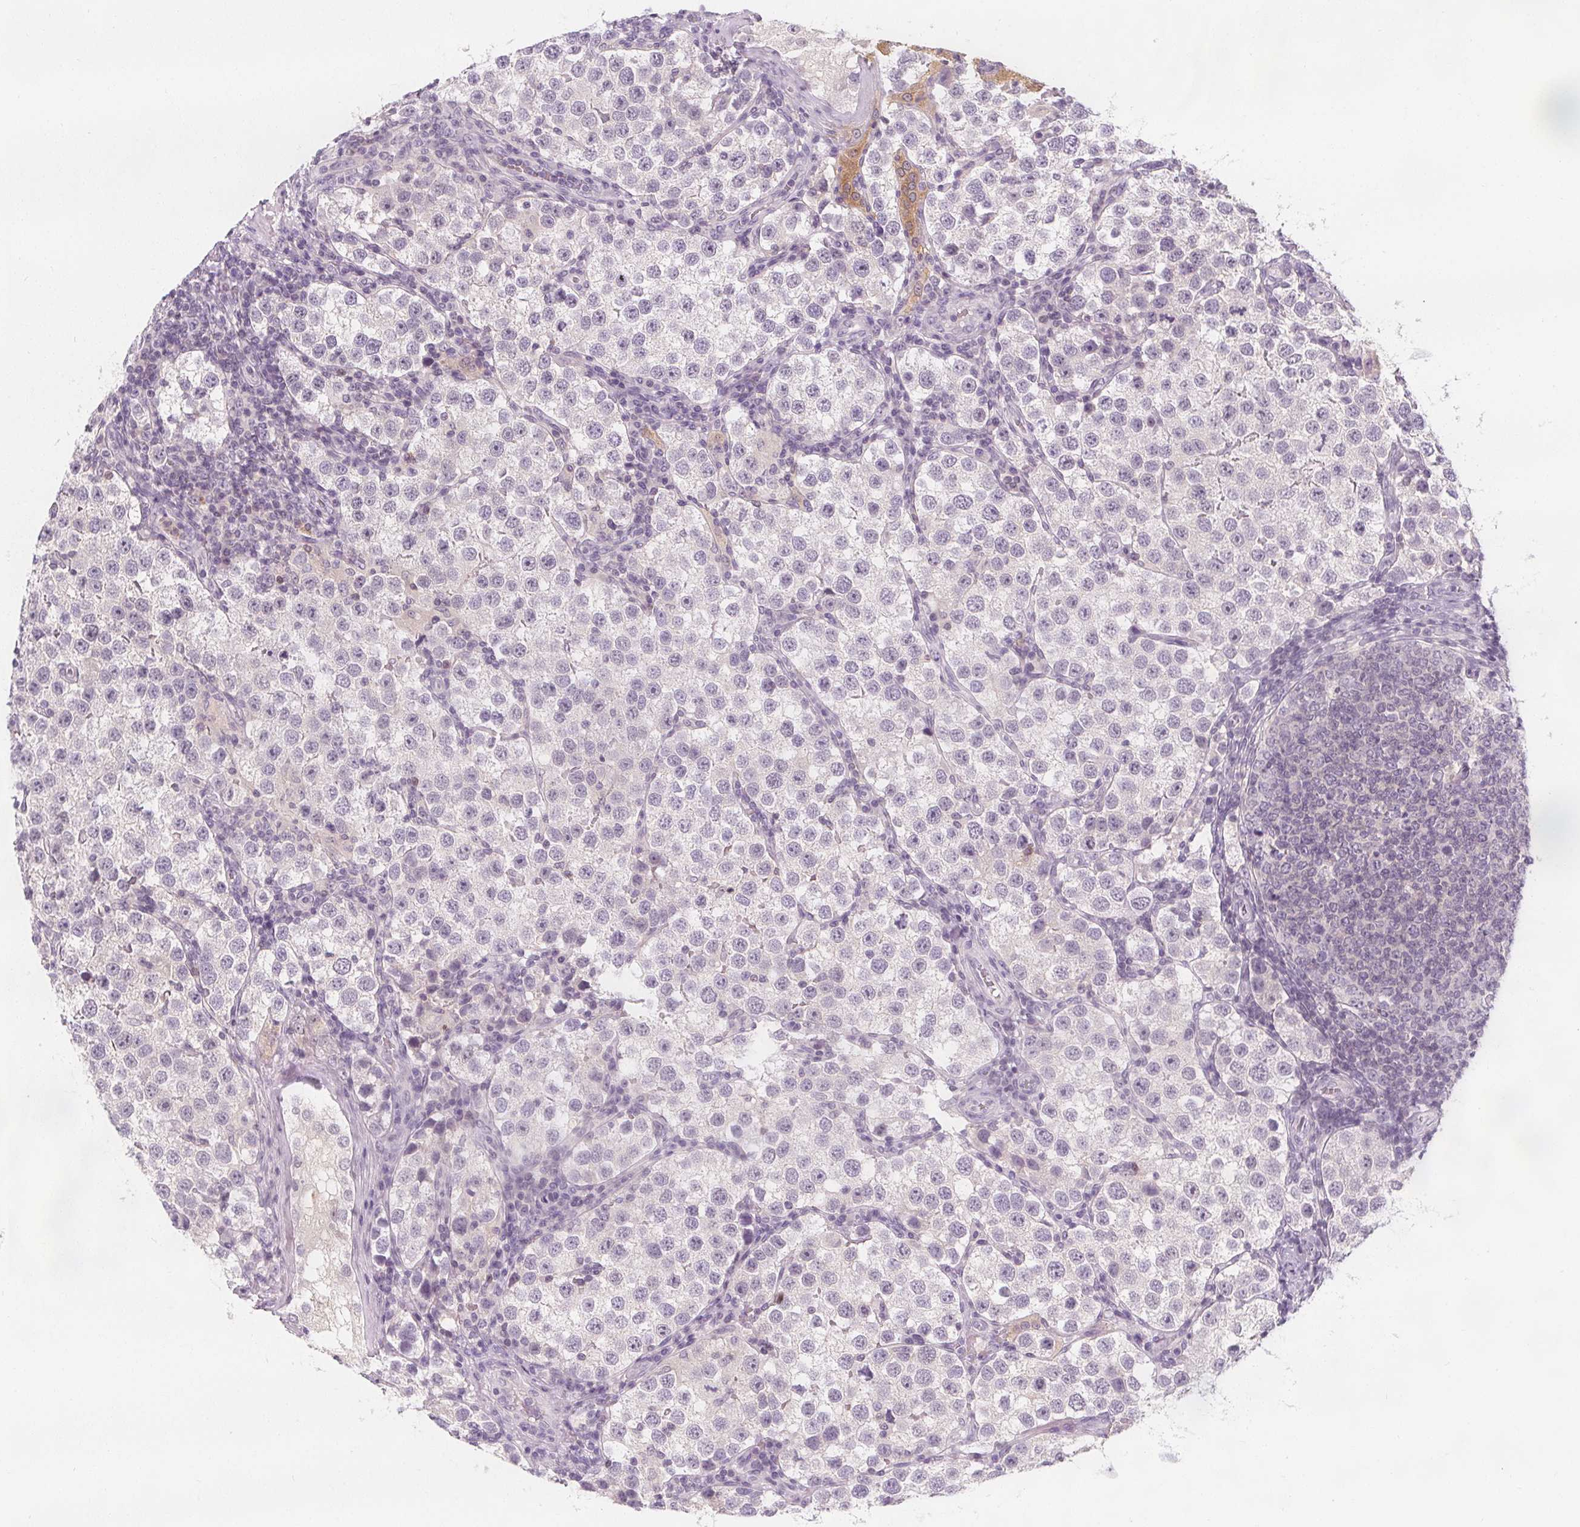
{"staining": {"intensity": "negative", "quantity": "none", "location": "none"}, "tissue": "testis cancer", "cell_type": "Tumor cells", "image_type": "cancer", "snomed": [{"axis": "morphology", "description": "Seminoma, NOS"}, {"axis": "topography", "description": "Testis"}], "caption": "High magnification brightfield microscopy of testis seminoma stained with DAB (brown) and counterstained with hematoxylin (blue): tumor cells show no significant expression.", "gene": "UGP2", "patient": {"sex": "male", "age": 37}}